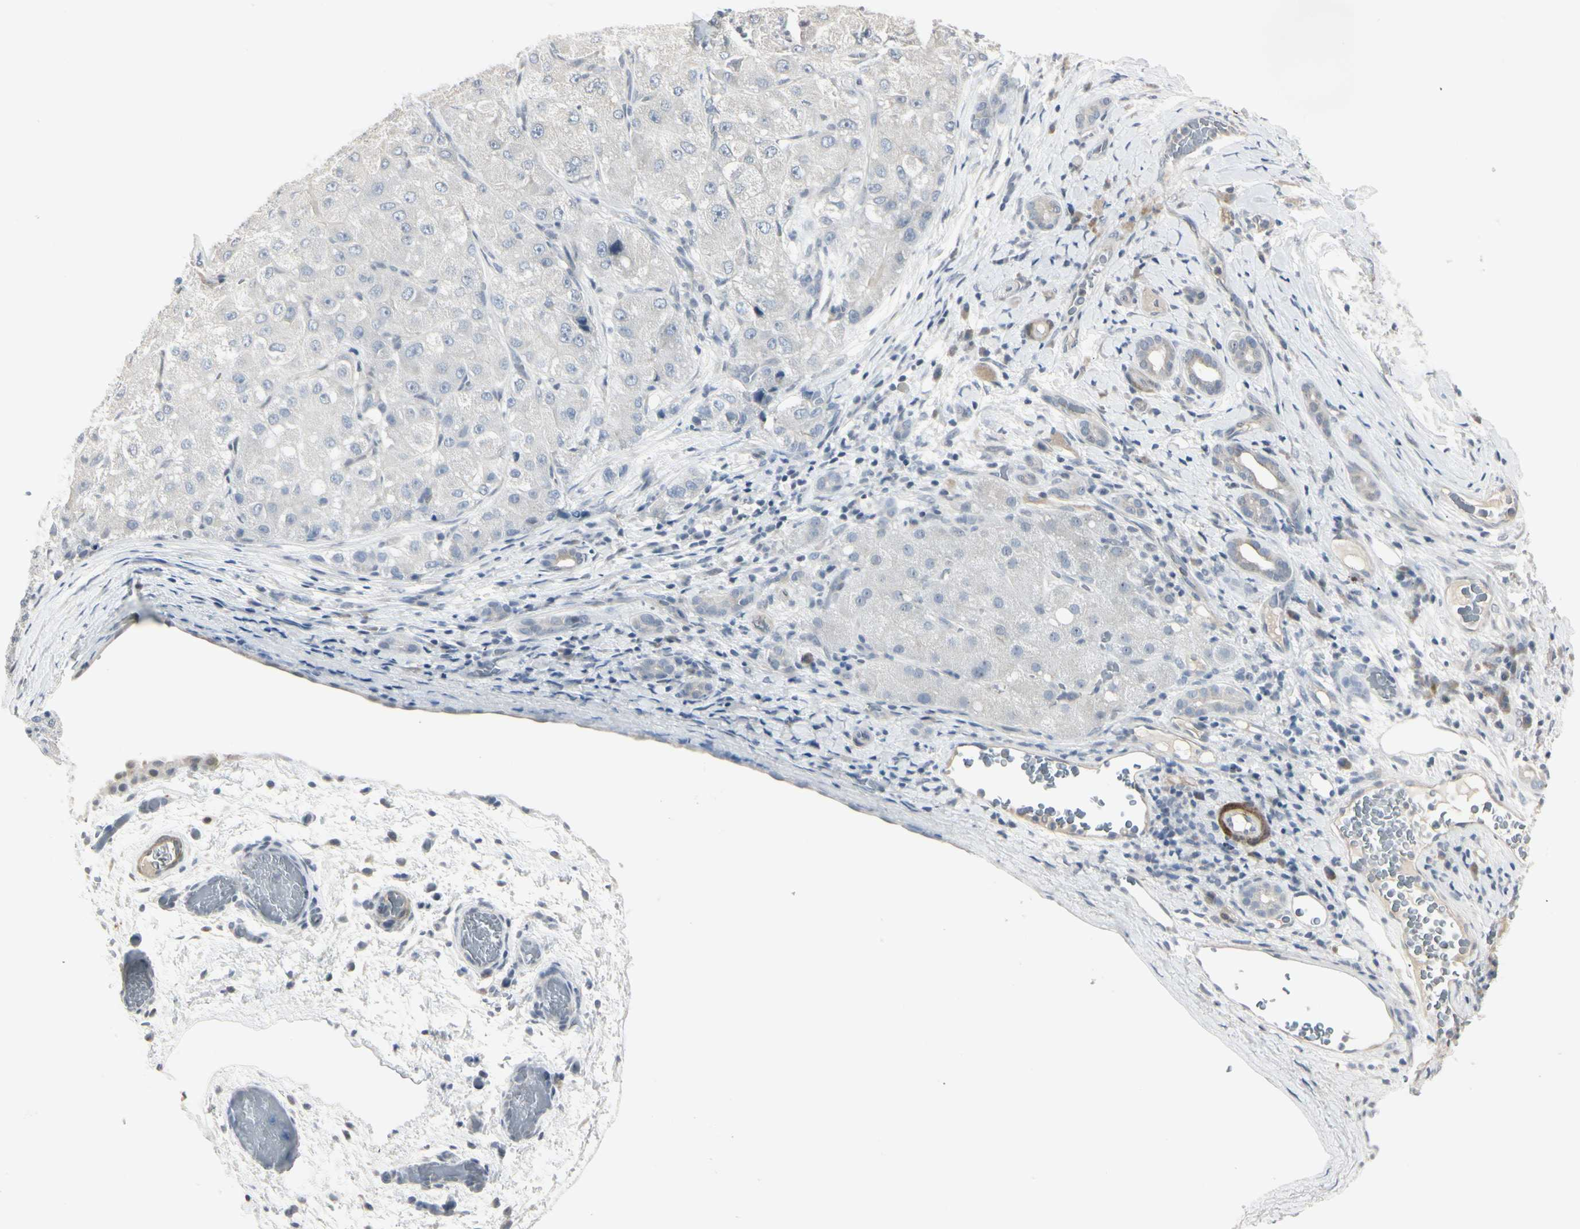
{"staining": {"intensity": "negative", "quantity": "none", "location": "none"}, "tissue": "liver cancer", "cell_type": "Tumor cells", "image_type": "cancer", "snomed": [{"axis": "morphology", "description": "Carcinoma, Hepatocellular, NOS"}, {"axis": "topography", "description": "Liver"}], "caption": "Human liver cancer stained for a protein using IHC exhibits no positivity in tumor cells.", "gene": "DMPK", "patient": {"sex": "male", "age": 80}}